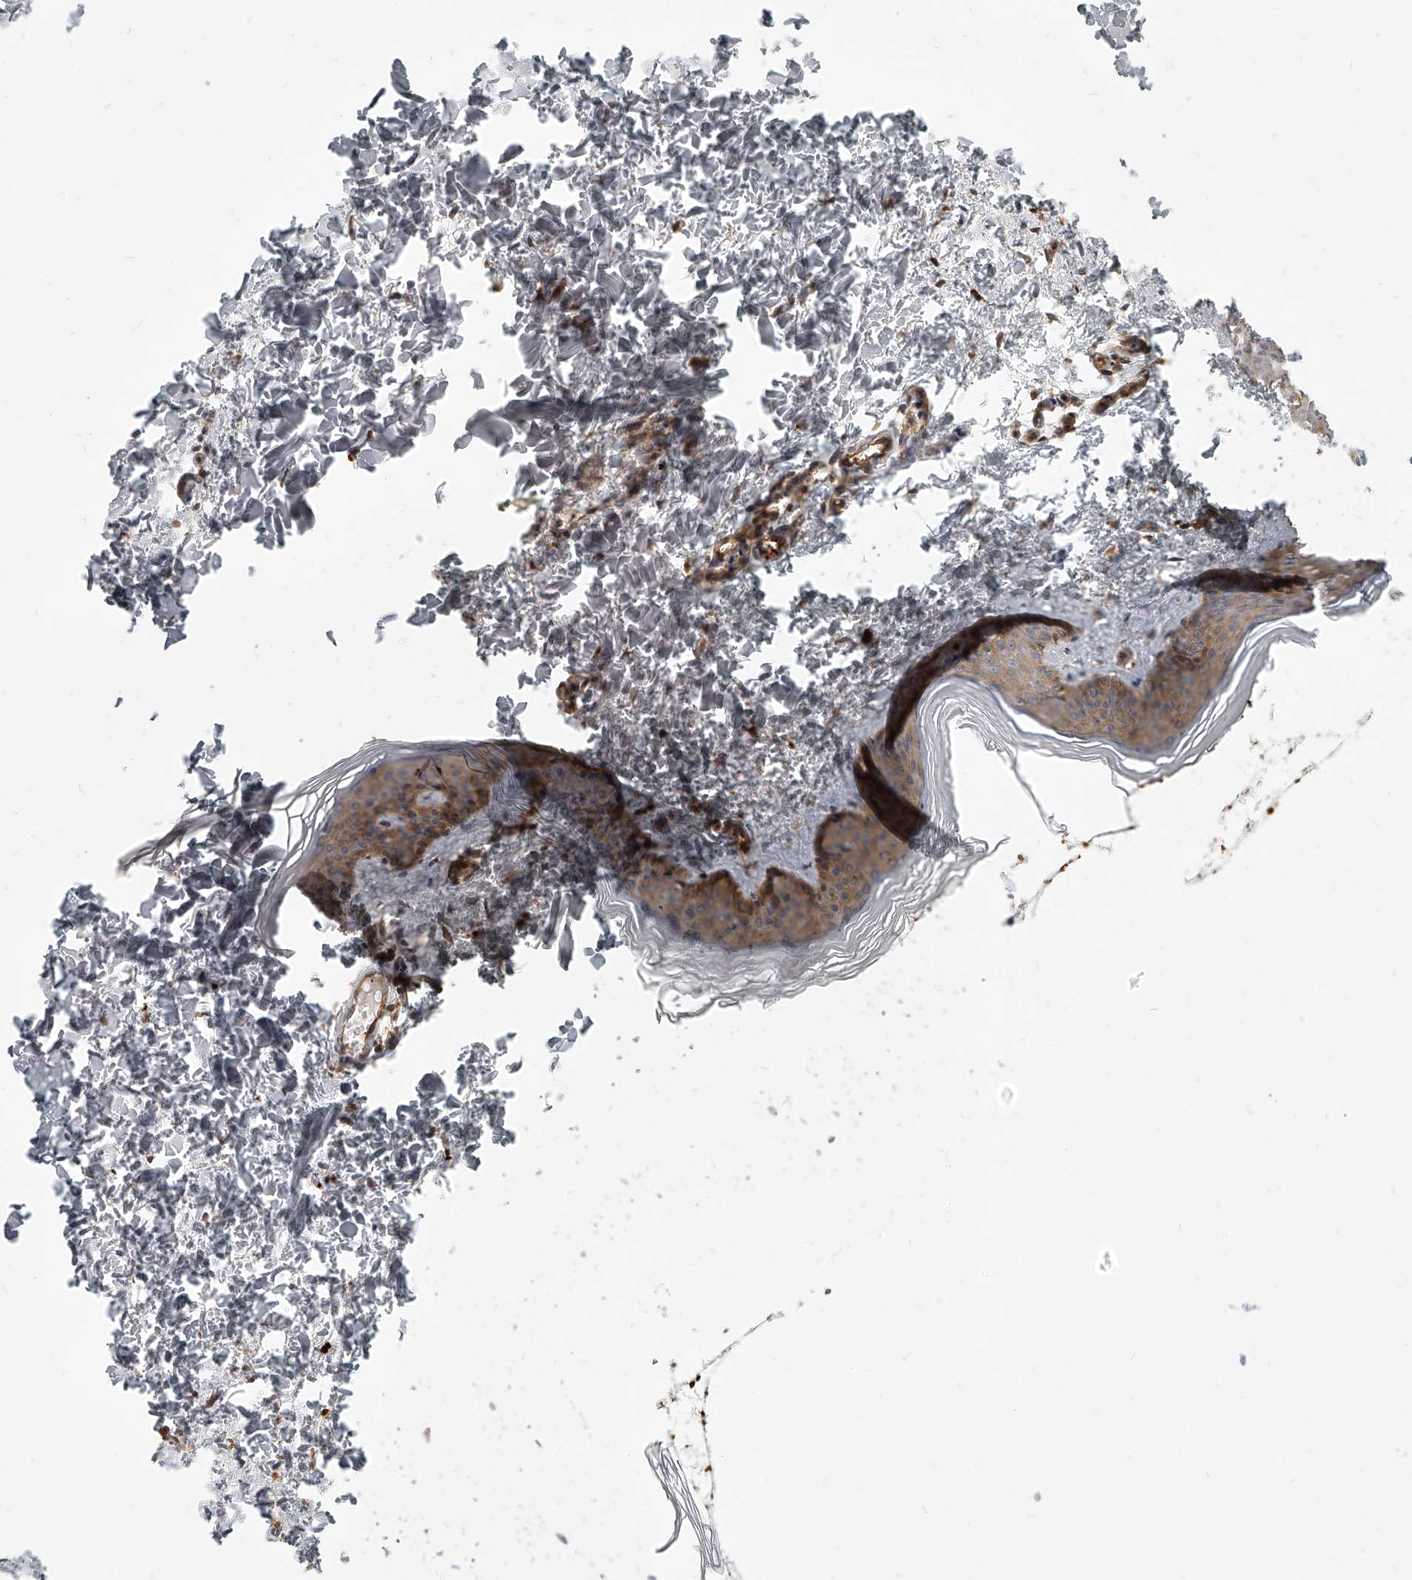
{"staining": {"intensity": "negative", "quantity": "none", "location": "none"}, "tissue": "skin", "cell_type": "Fibroblasts", "image_type": "normal", "snomed": [{"axis": "morphology", "description": "Normal tissue, NOS"}, {"axis": "topography", "description": "Skin"}], "caption": "This is an immunohistochemistry micrograph of normal skin. There is no expression in fibroblasts.", "gene": "SLC37A1", "patient": {"sex": "female", "age": 27}}